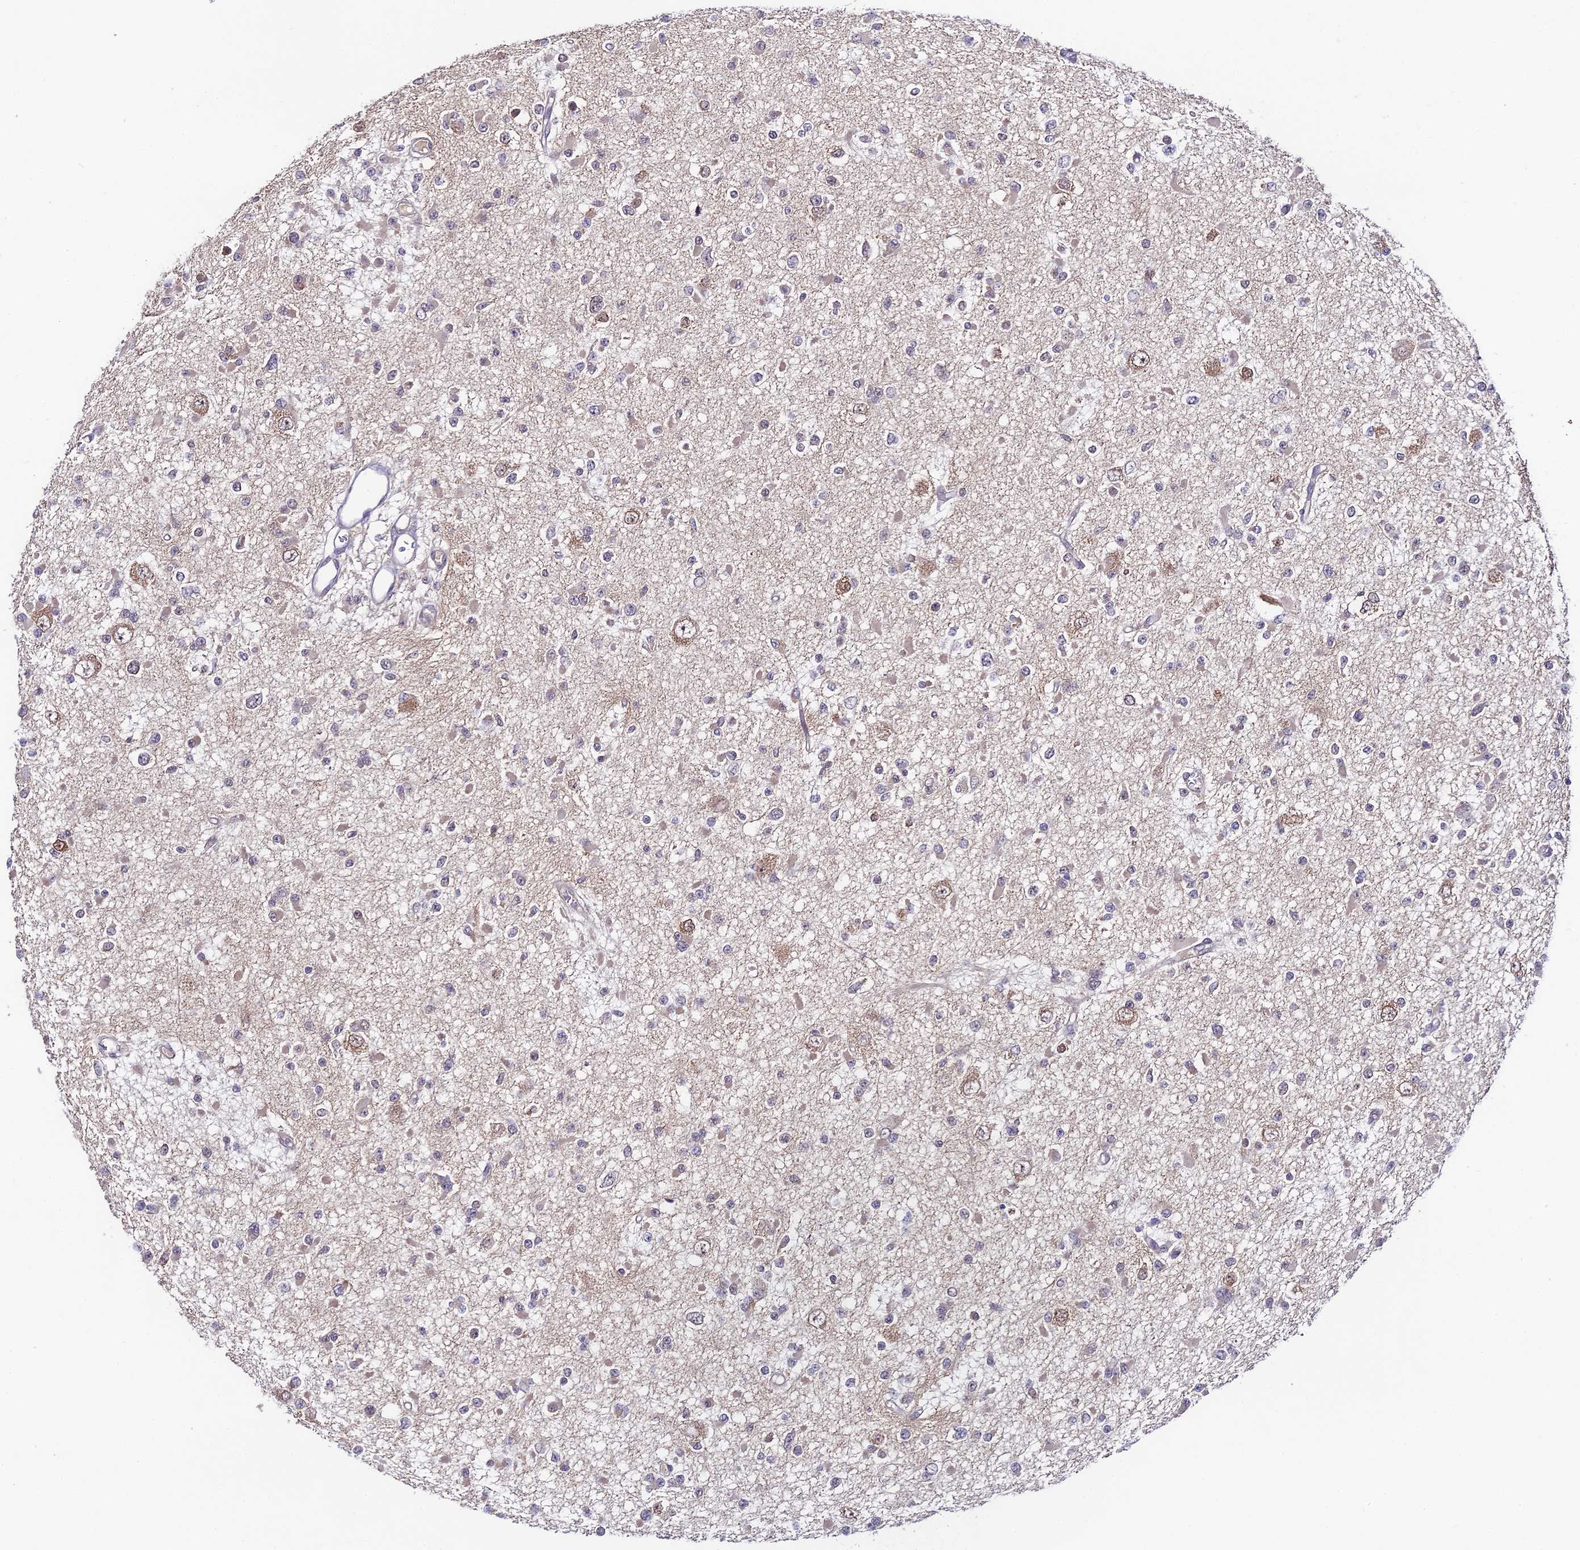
{"staining": {"intensity": "negative", "quantity": "none", "location": "none"}, "tissue": "glioma", "cell_type": "Tumor cells", "image_type": "cancer", "snomed": [{"axis": "morphology", "description": "Glioma, malignant, Low grade"}, {"axis": "topography", "description": "Brain"}], "caption": "This is a photomicrograph of immunohistochemistry (IHC) staining of malignant glioma (low-grade), which shows no expression in tumor cells.", "gene": "TRIM40", "patient": {"sex": "female", "age": 22}}